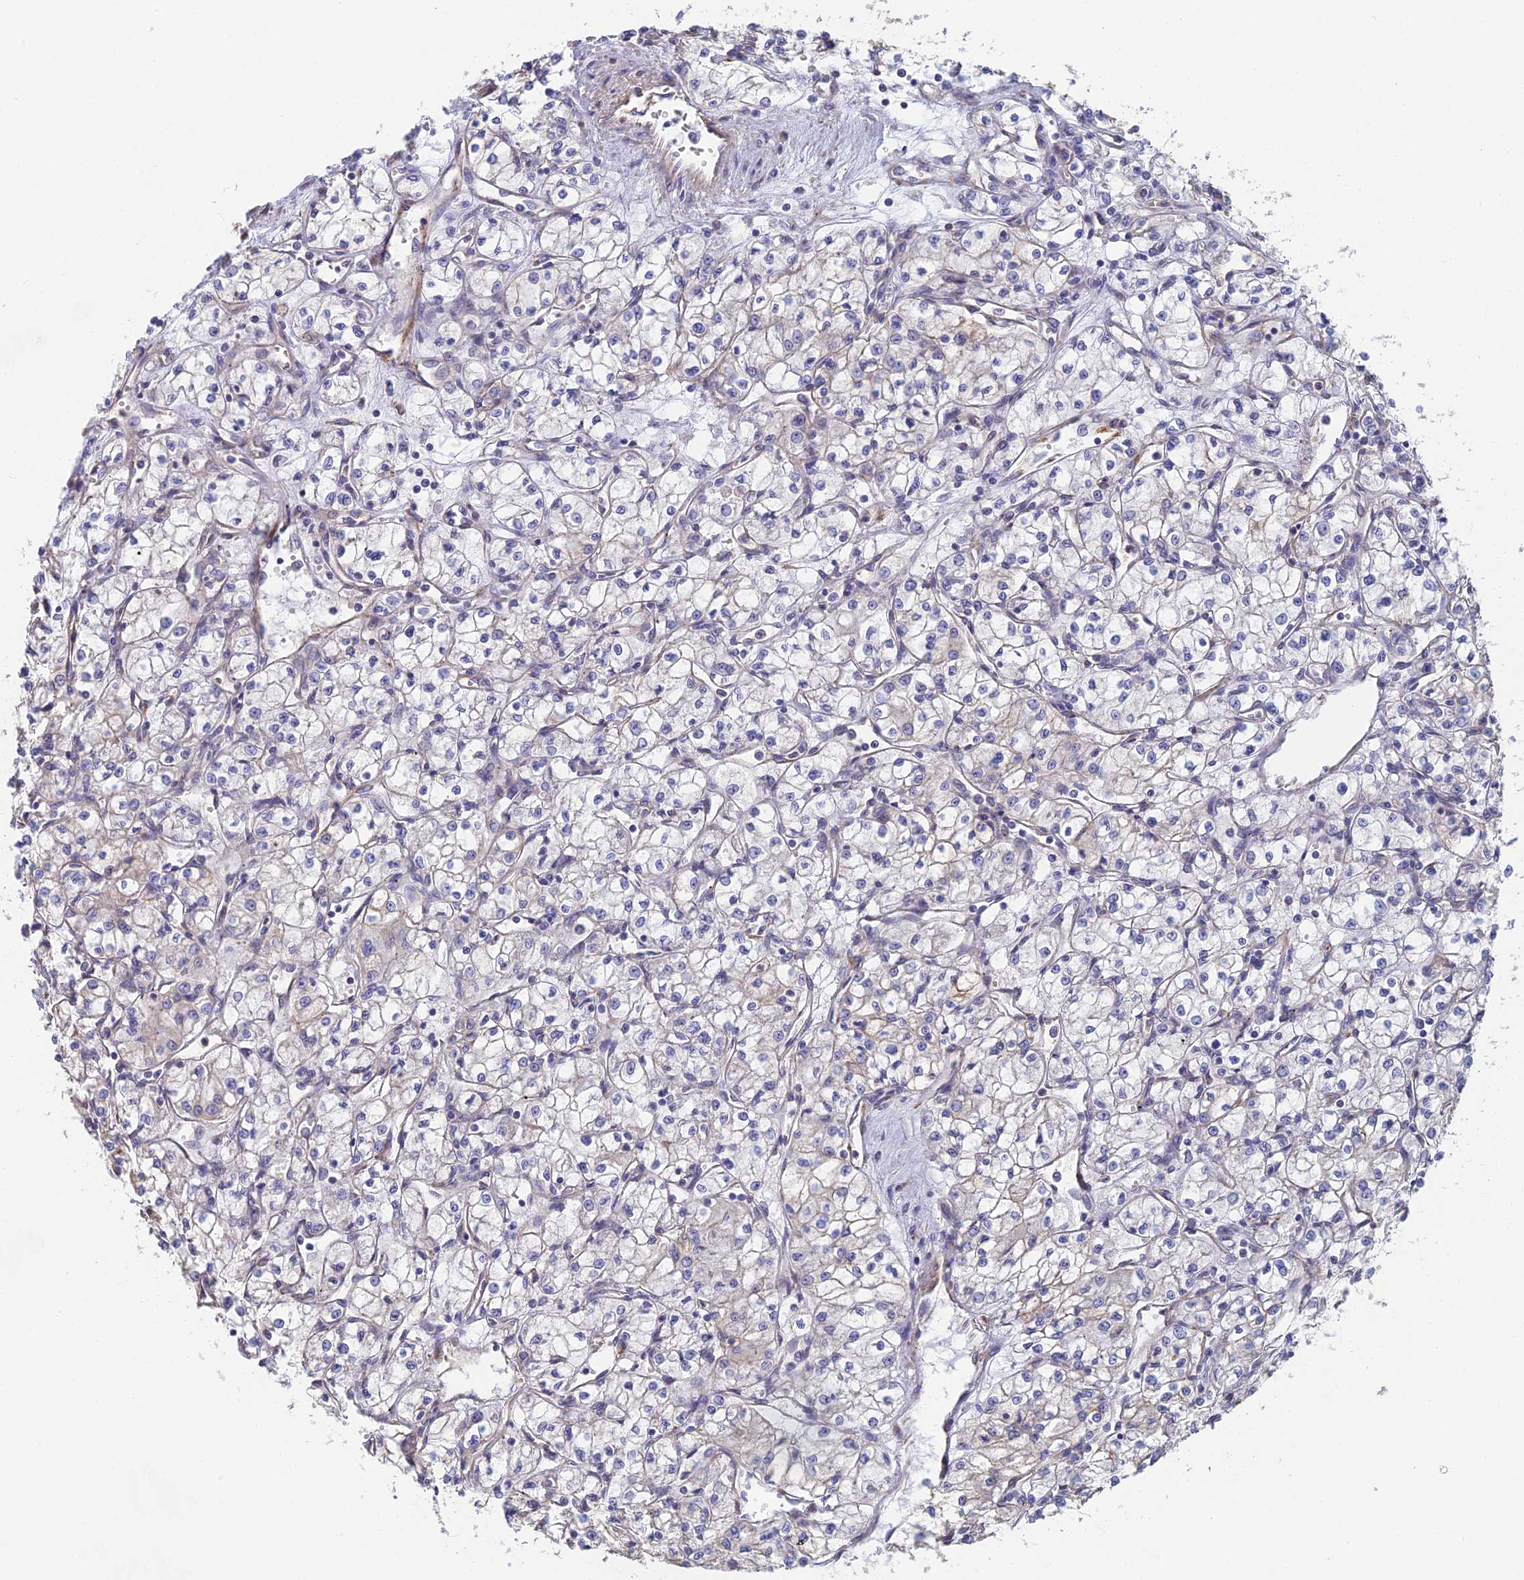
{"staining": {"intensity": "negative", "quantity": "none", "location": "none"}, "tissue": "renal cancer", "cell_type": "Tumor cells", "image_type": "cancer", "snomed": [{"axis": "morphology", "description": "Adenocarcinoma, NOS"}, {"axis": "topography", "description": "Kidney"}], "caption": "A high-resolution histopathology image shows immunohistochemistry (IHC) staining of renal cancer, which displays no significant staining in tumor cells.", "gene": "PCDHA5", "patient": {"sex": "male", "age": 59}}